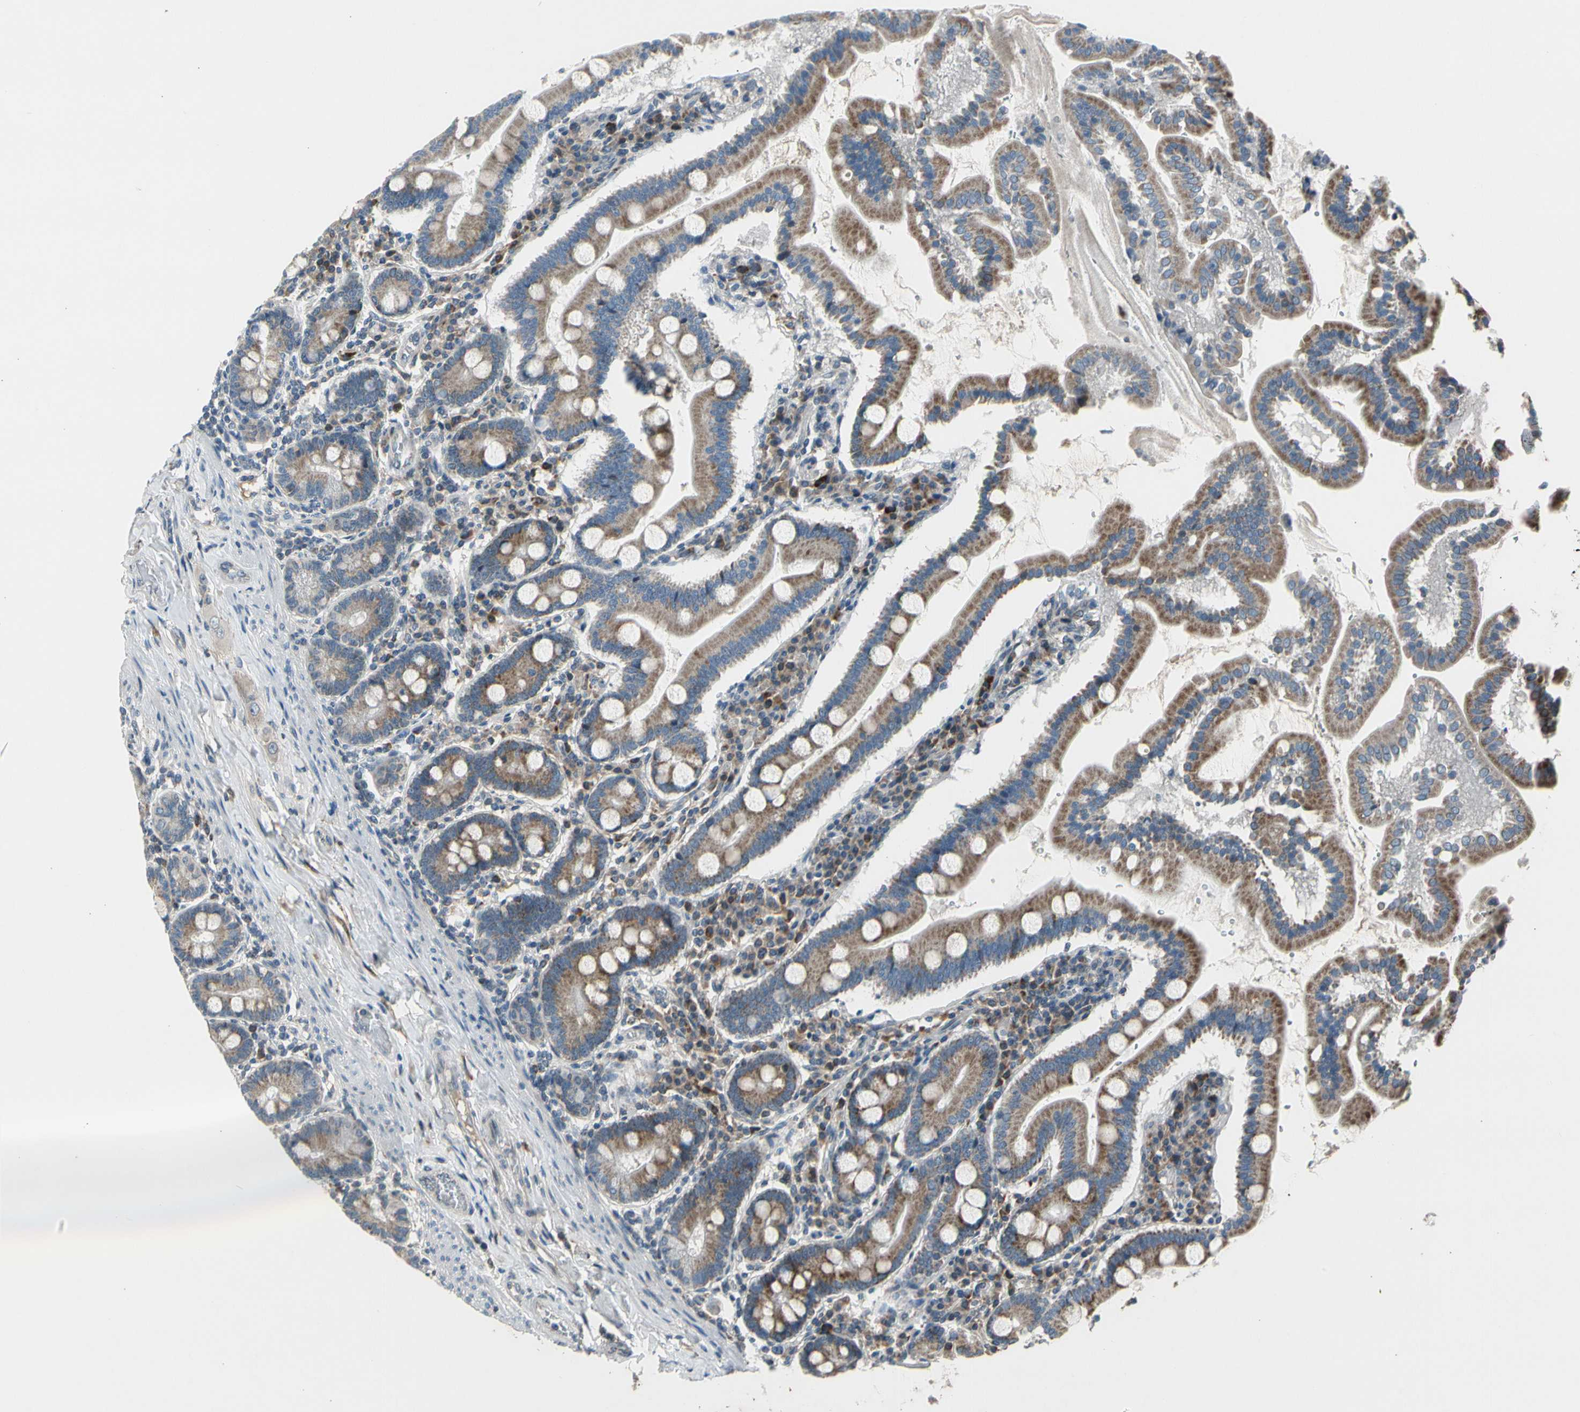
{"staining": {"intensity": "moderate", "quantity": ">75%", "location": "cytoplasmic/membranous"}, "tissue": "duodenum", "cell_type": "Glandular cells", "image_type": "normal", "snomed": [{"axis": "morphology", "description": "Normal tissue, NOS"}, {"axis": "topography", "description": "Duodenum"}], "caption": "Immunohistochemistry (IHC) image of benign duodenum: human duodenum stained using immunohistochemistry displays medium levels of moderate protein expression localized specifically in the cytoplasmic/membranous of glandular cells, appearing as a cytoplasmic/membranous brown color.", "gene": "NPHP3", "patient": {"sex": "male", "age": 50}}